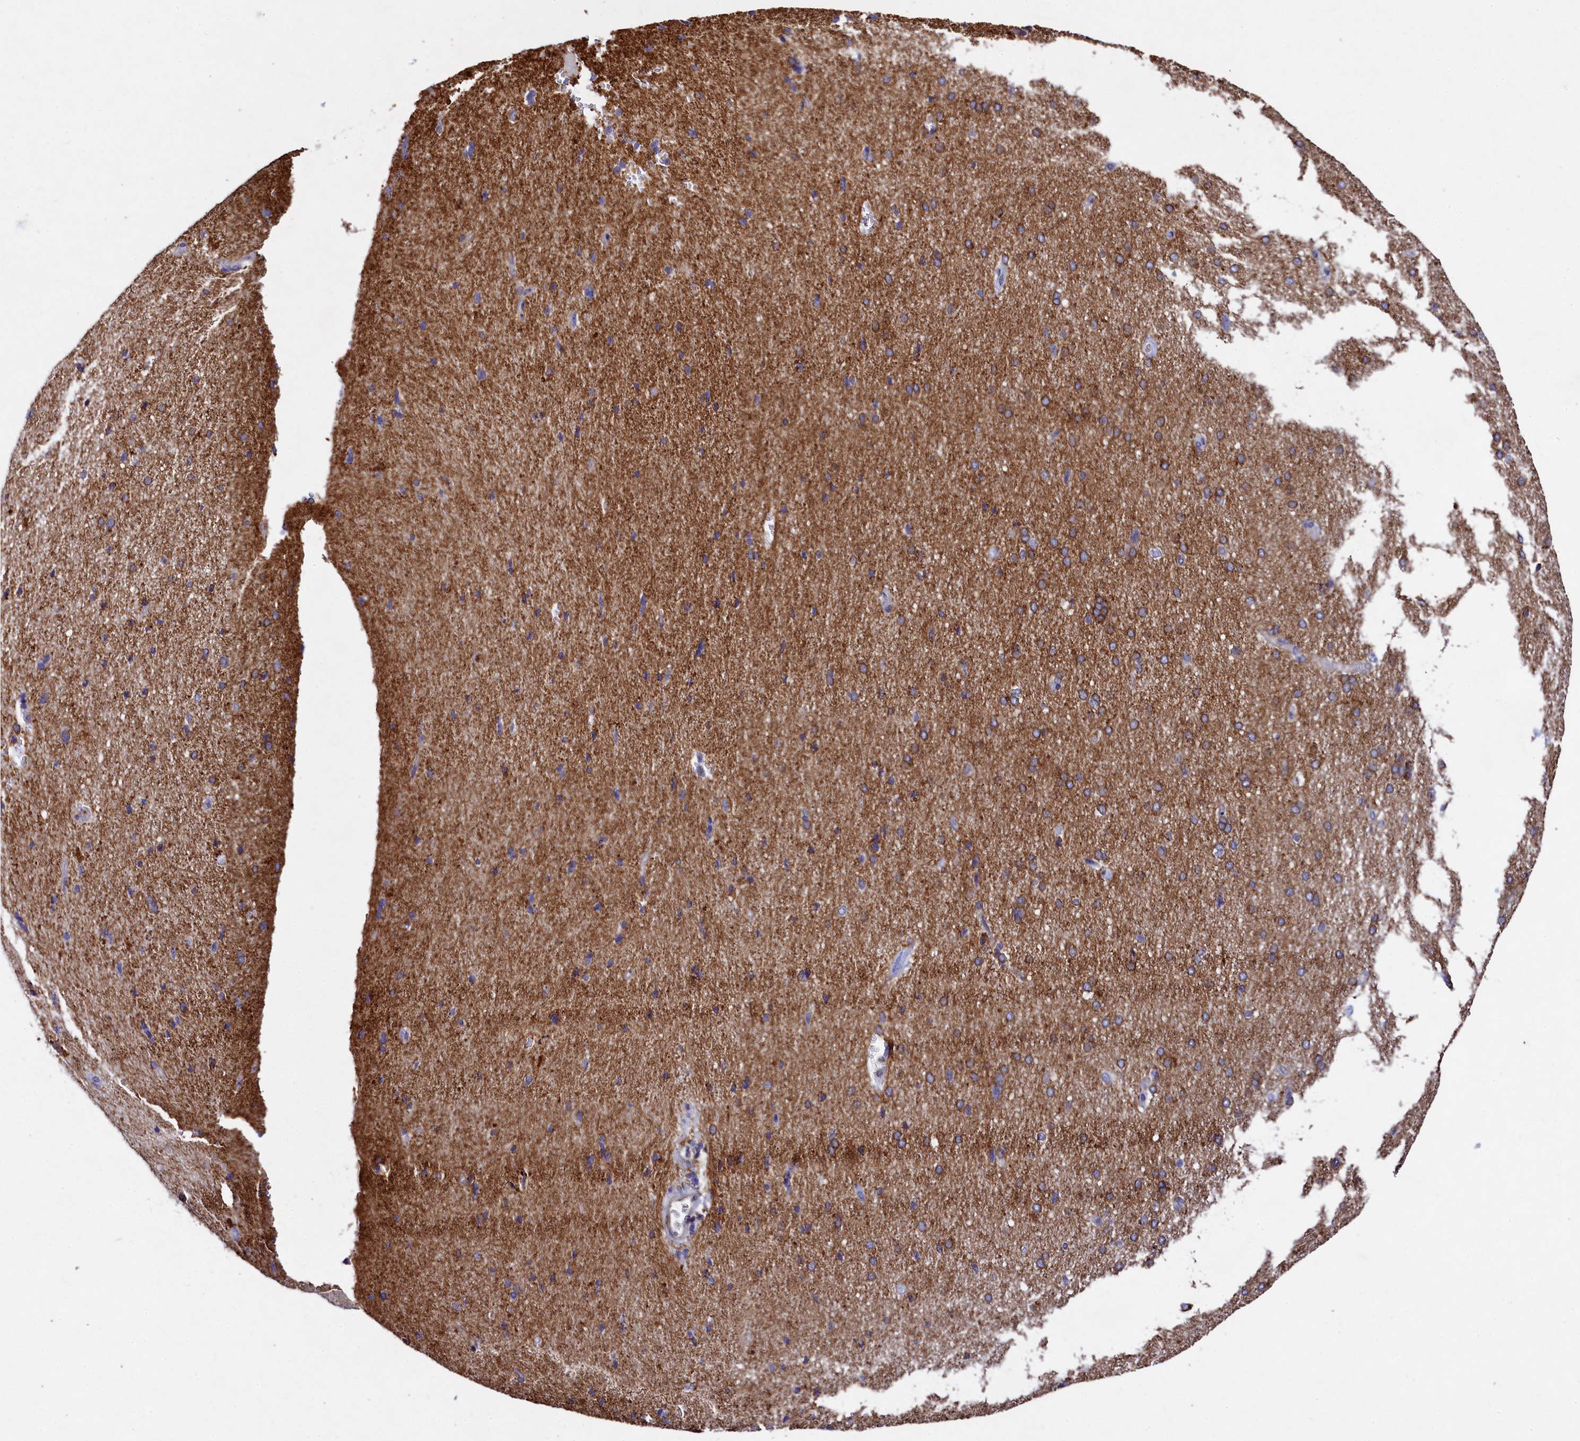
{"staining": {"intensity": "negative", "quantity": "none", "location": "none"}, "tissue": "cerebral cortex", "cell_type": "Endothelial cells", "image_type": "normal", "snomed": [{"axis": "morphology", "description": "Normal tissue, NOS"}, {"axis": "topography", "description": "Cerebral cortex"}], "caption": "Photomicrograph shows no significant protein expression in endothelial cells of normal cerebral cortex.", "gene": "TGDS", "patient": {"sex": "male", "age": 62}}